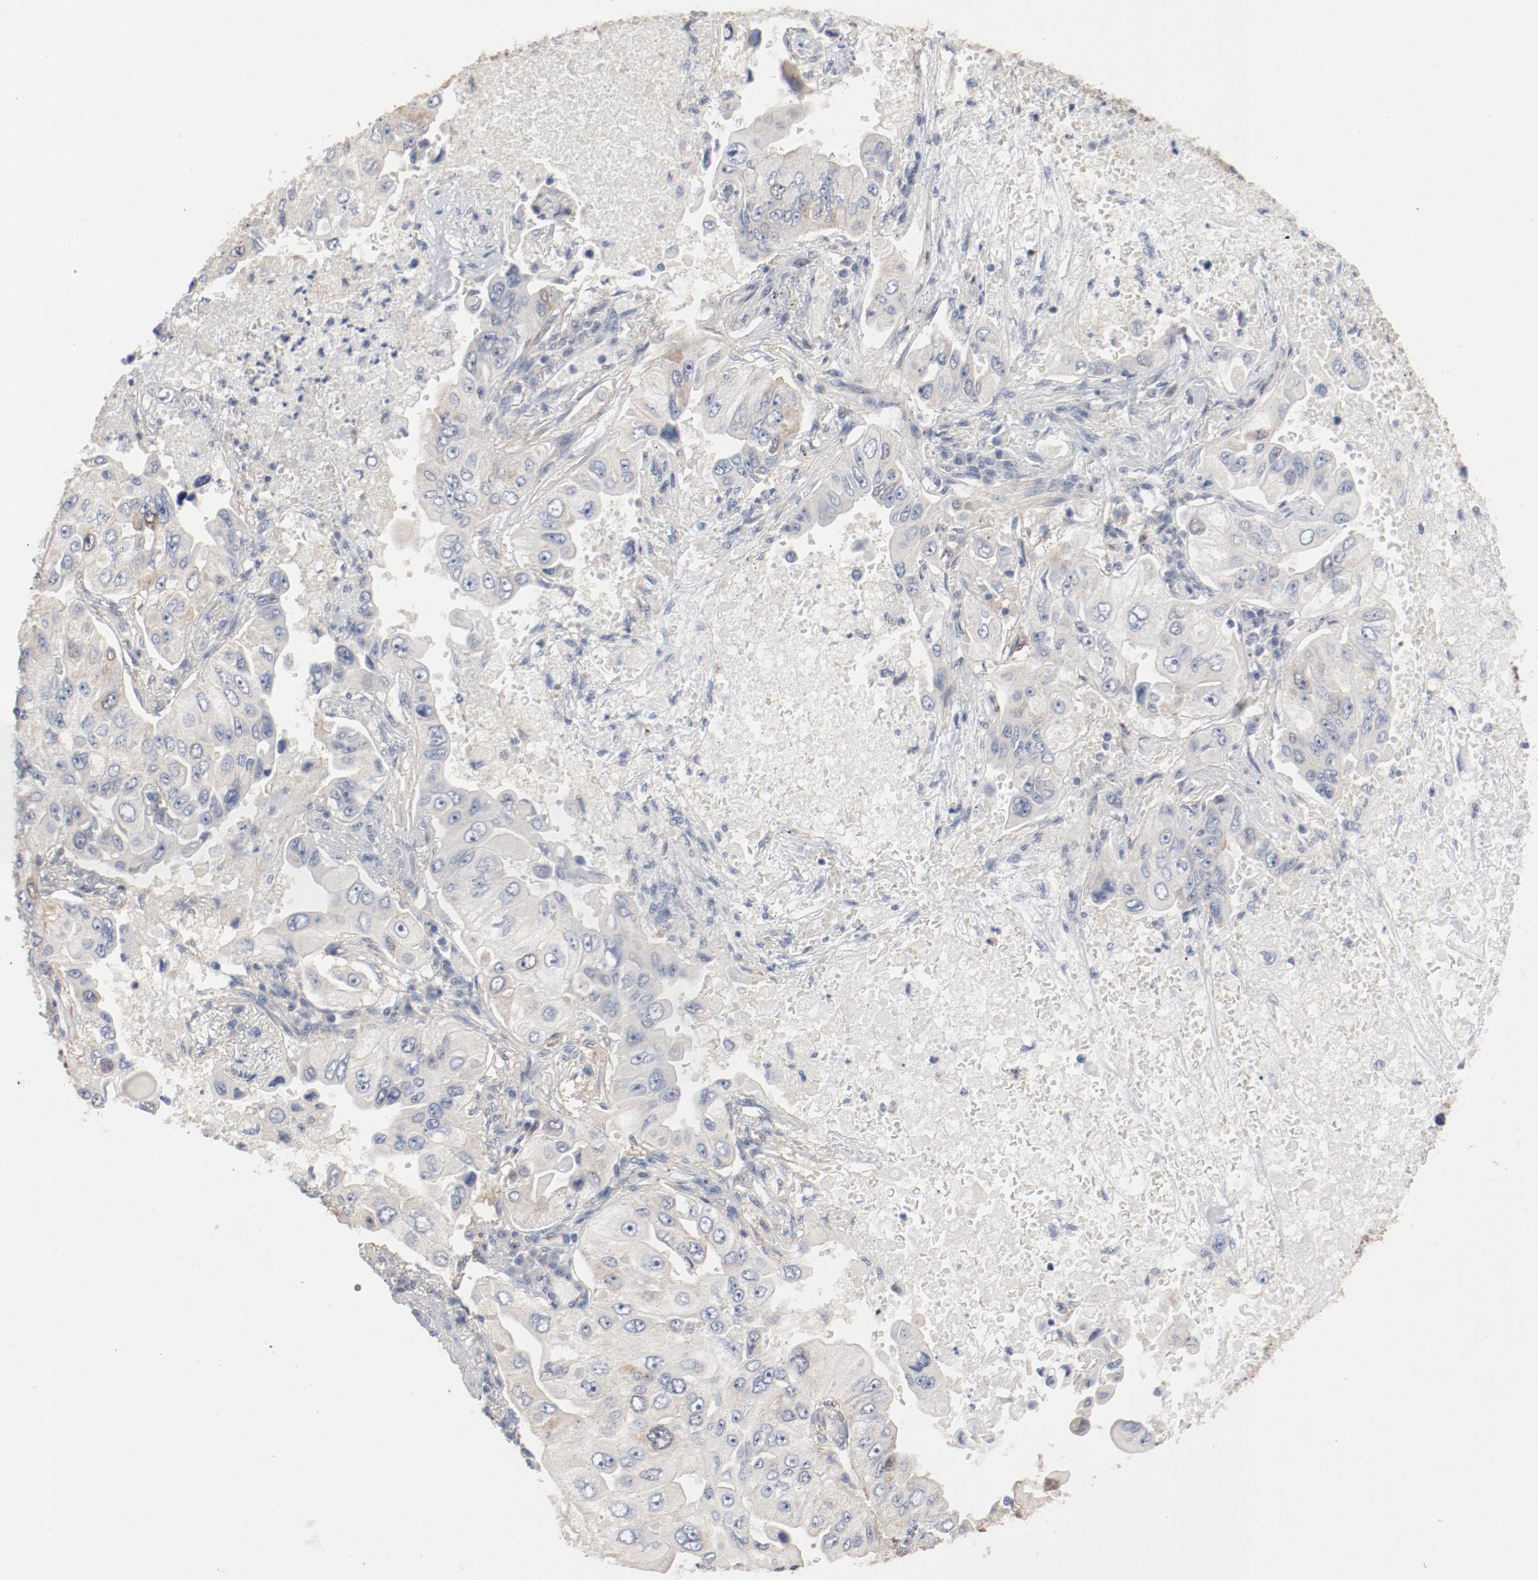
{"staining": {"intensity": "negative", "quantity": "none", "location": "none"}, "tissue": "lung cancer", "cell_type": "Tumor cells", "image_type": "cancer", "snomed": [{"axis": "morphology", "description": "Adenocarcinoma, NOS"}, {"axis": "topography", "description": "Lung"}], "caption": "Lung cancer (adenocarcinoma) stained for a protein using immunohistochemistry (IHC) shows no positivity tumor cells.", "gene": "CDK1", "patient": {"sex": "male", "age": 84}}